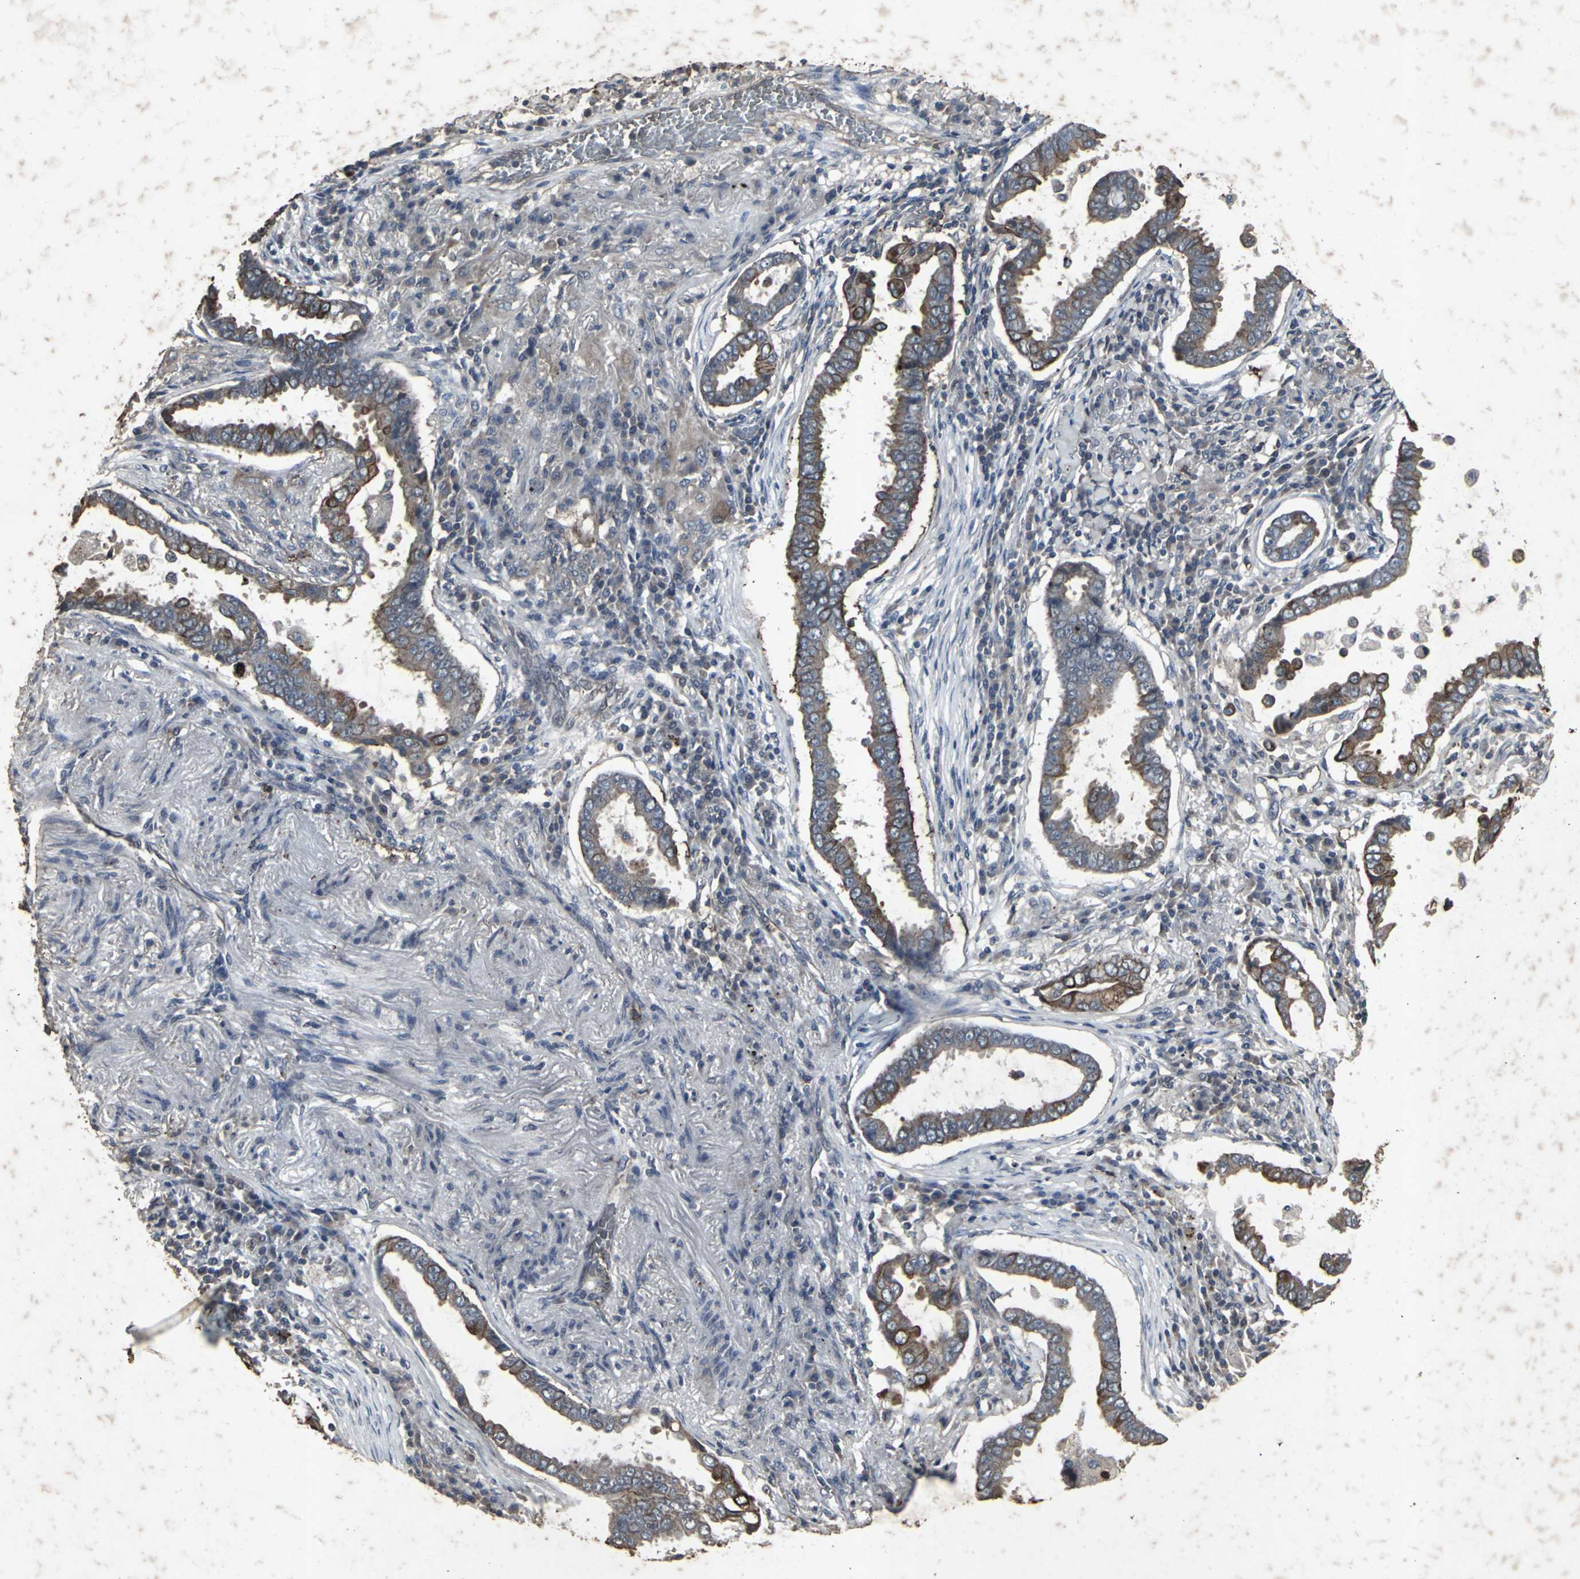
{"staining": {"intensity": "strong", "quantity": "25%-75%", "location": "cytoplasmic/membranous"}, "tissue": "lung cancer", "cell_type": "Tumor cells", "image_type": "cancer", "snomed": [{"axis": "morphology", "description": "Normal tissue, NOS"}, {"axis": "morphology", "description": "Inflammation, NOS"}, {"axis": "morphology", "description": "Adenocarcinoma, NOS"}, {"axis": "topography", "description": "Lung"}], "caption": "Lung cancer tissue displays strong cytoplasmic/membranous staining in about 25%-75% of tumor cells", "gene": "CCR9", "patient": {"sex": "female", "age": 64}}